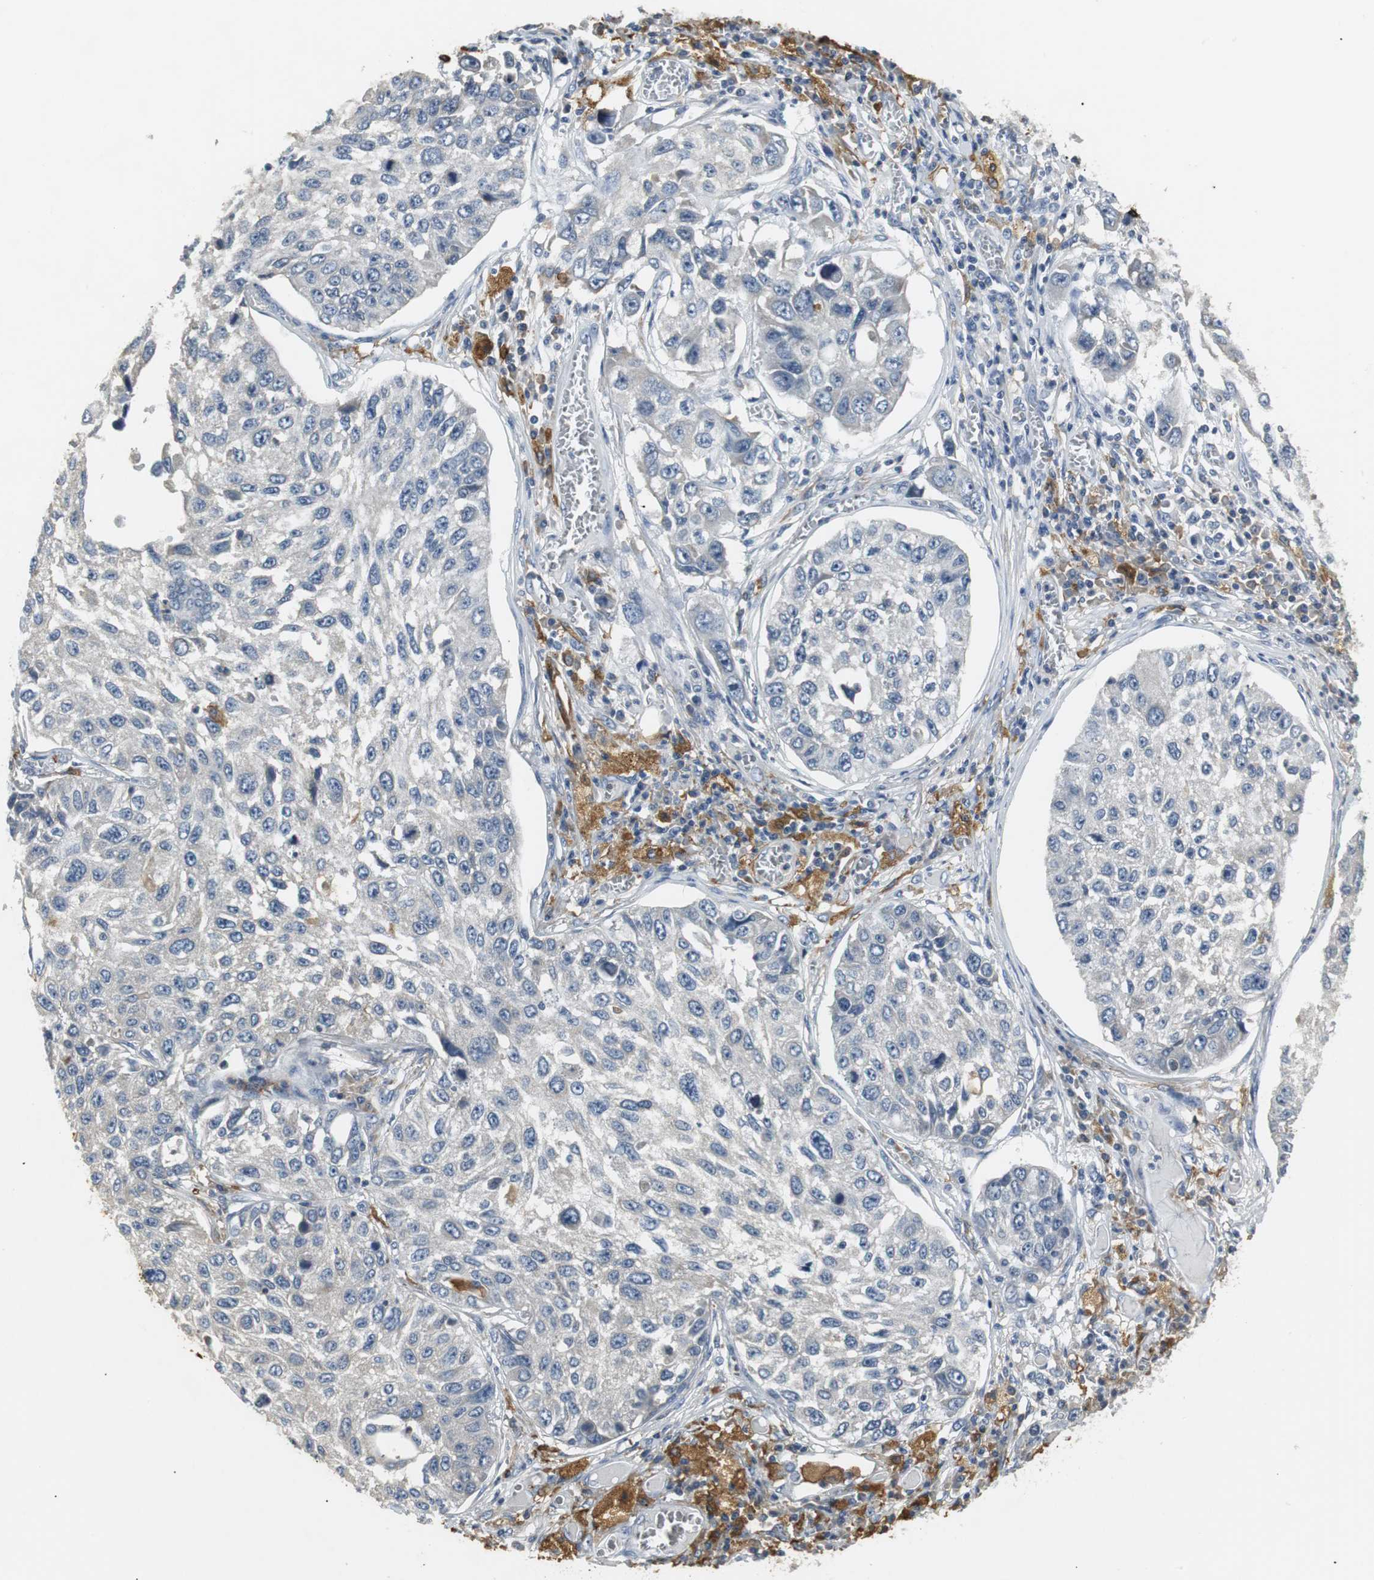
{"staining": {"intensity": "negative", "quantity": "none", "location": "none"}, "tissue": "lung cancer", "cell_type": "Tumor cells", "image_type": "cancer", "snomed": [{"axis": "morphology", "description": "Squamous cell carcinoma, NOS"}, {"axis": "topography", "description": "Lung"}], "caption": "The photomicrograph reveals no staining of tumor cells in lung cancer (squamous cell carcinoma).", "gene": "SLC2A5", "patient": {"sex": "male", "age": 71}}